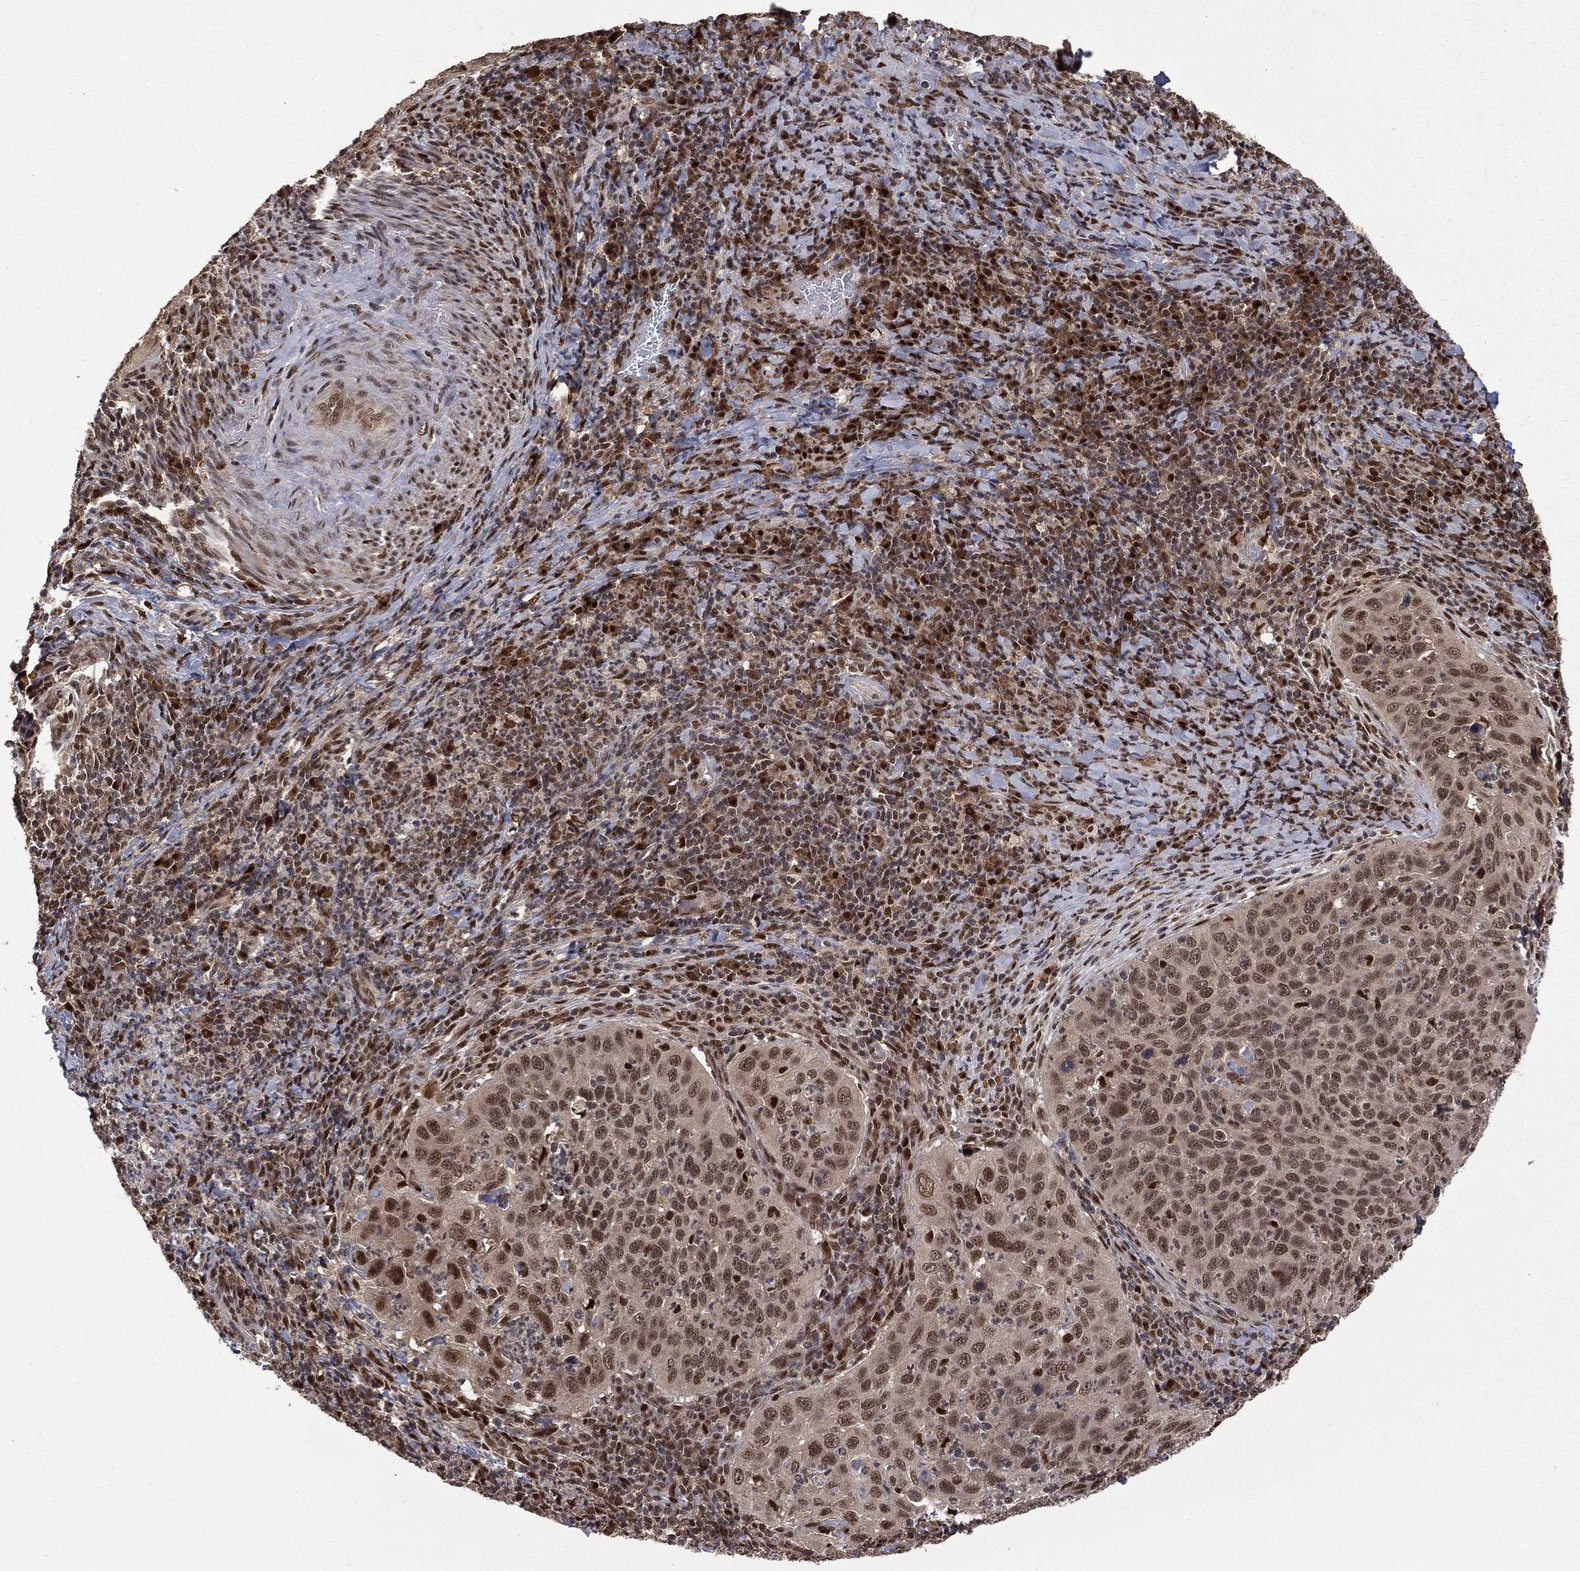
{"staining": {"intensity": "moderate", "quantity": "25%-75%", "location": "nuclear"}, "tissue": "cervical cancer", "cell_type": "Tumor cells", "image_type": "cancer", "snomed": [{"axis": "morphology", "description": "Squamous cell carcinoma, NOS"}, {"axis": "topography", "description": "Cervix"}], "caption": "Protein staining of cervical squamous cell carcinoma tissue demonstrates moderate nuclear positivity in about 25%-75% of tumor cells. Nuclei are stained in blue.", "gene": "JMJD6", "patient": {"sex": "female", "age": 26}}